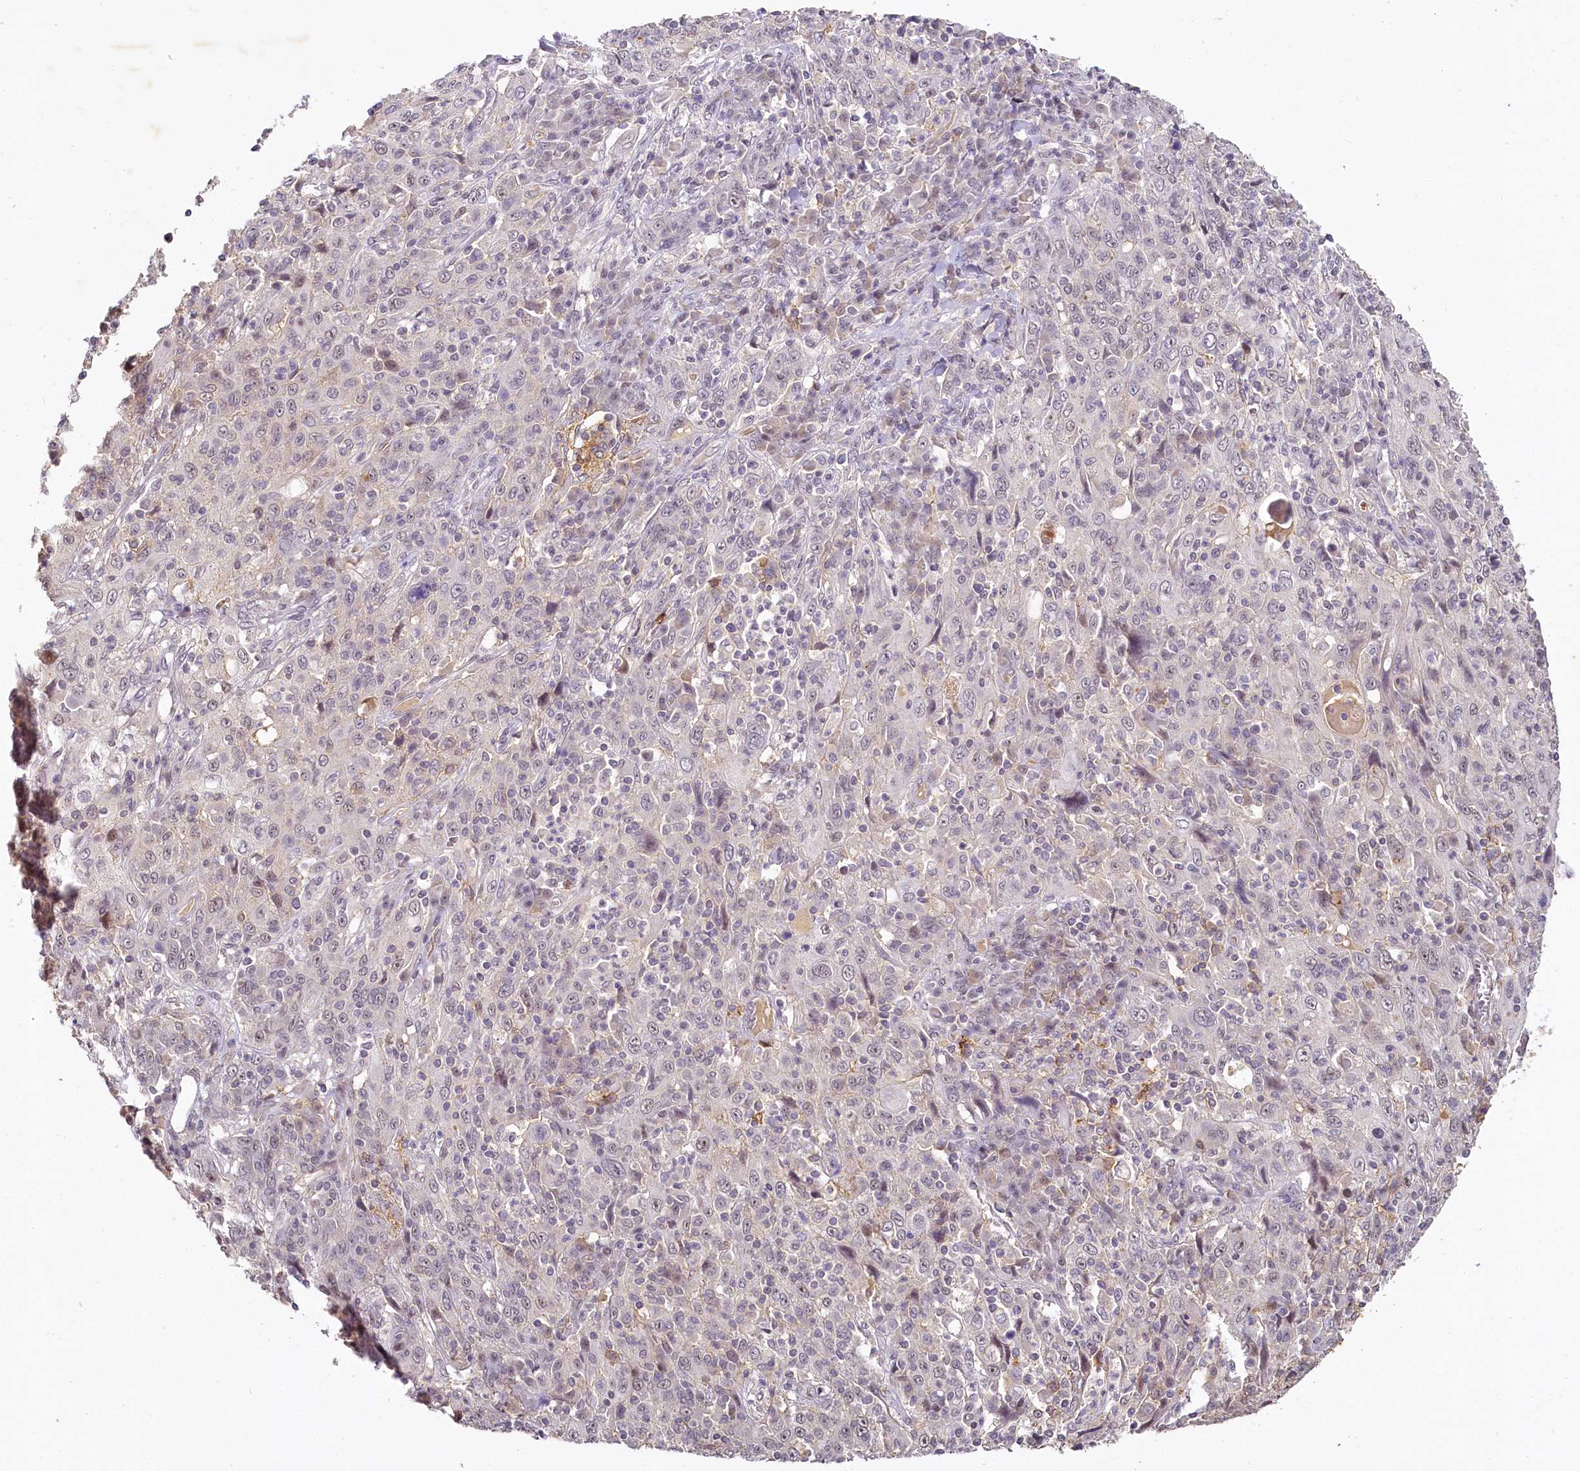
{"staining": {"intensity": "negative", "quantity": "none", "location": "none"}, "tissue": "cervical cancer", "cell_type": "Tumor cells", "image_type": "cancer", "snomed": [{"axis": "morphology", "description": "Squamous cell carcinoma, NOS"}, {"axis": "topography", "description": "Cervix"}], "caption": "Tumor cells are negative for protein expression in human cervical cancer.", "gene": "MUCL1", "patient": {"sex": "female", "age": 46}}